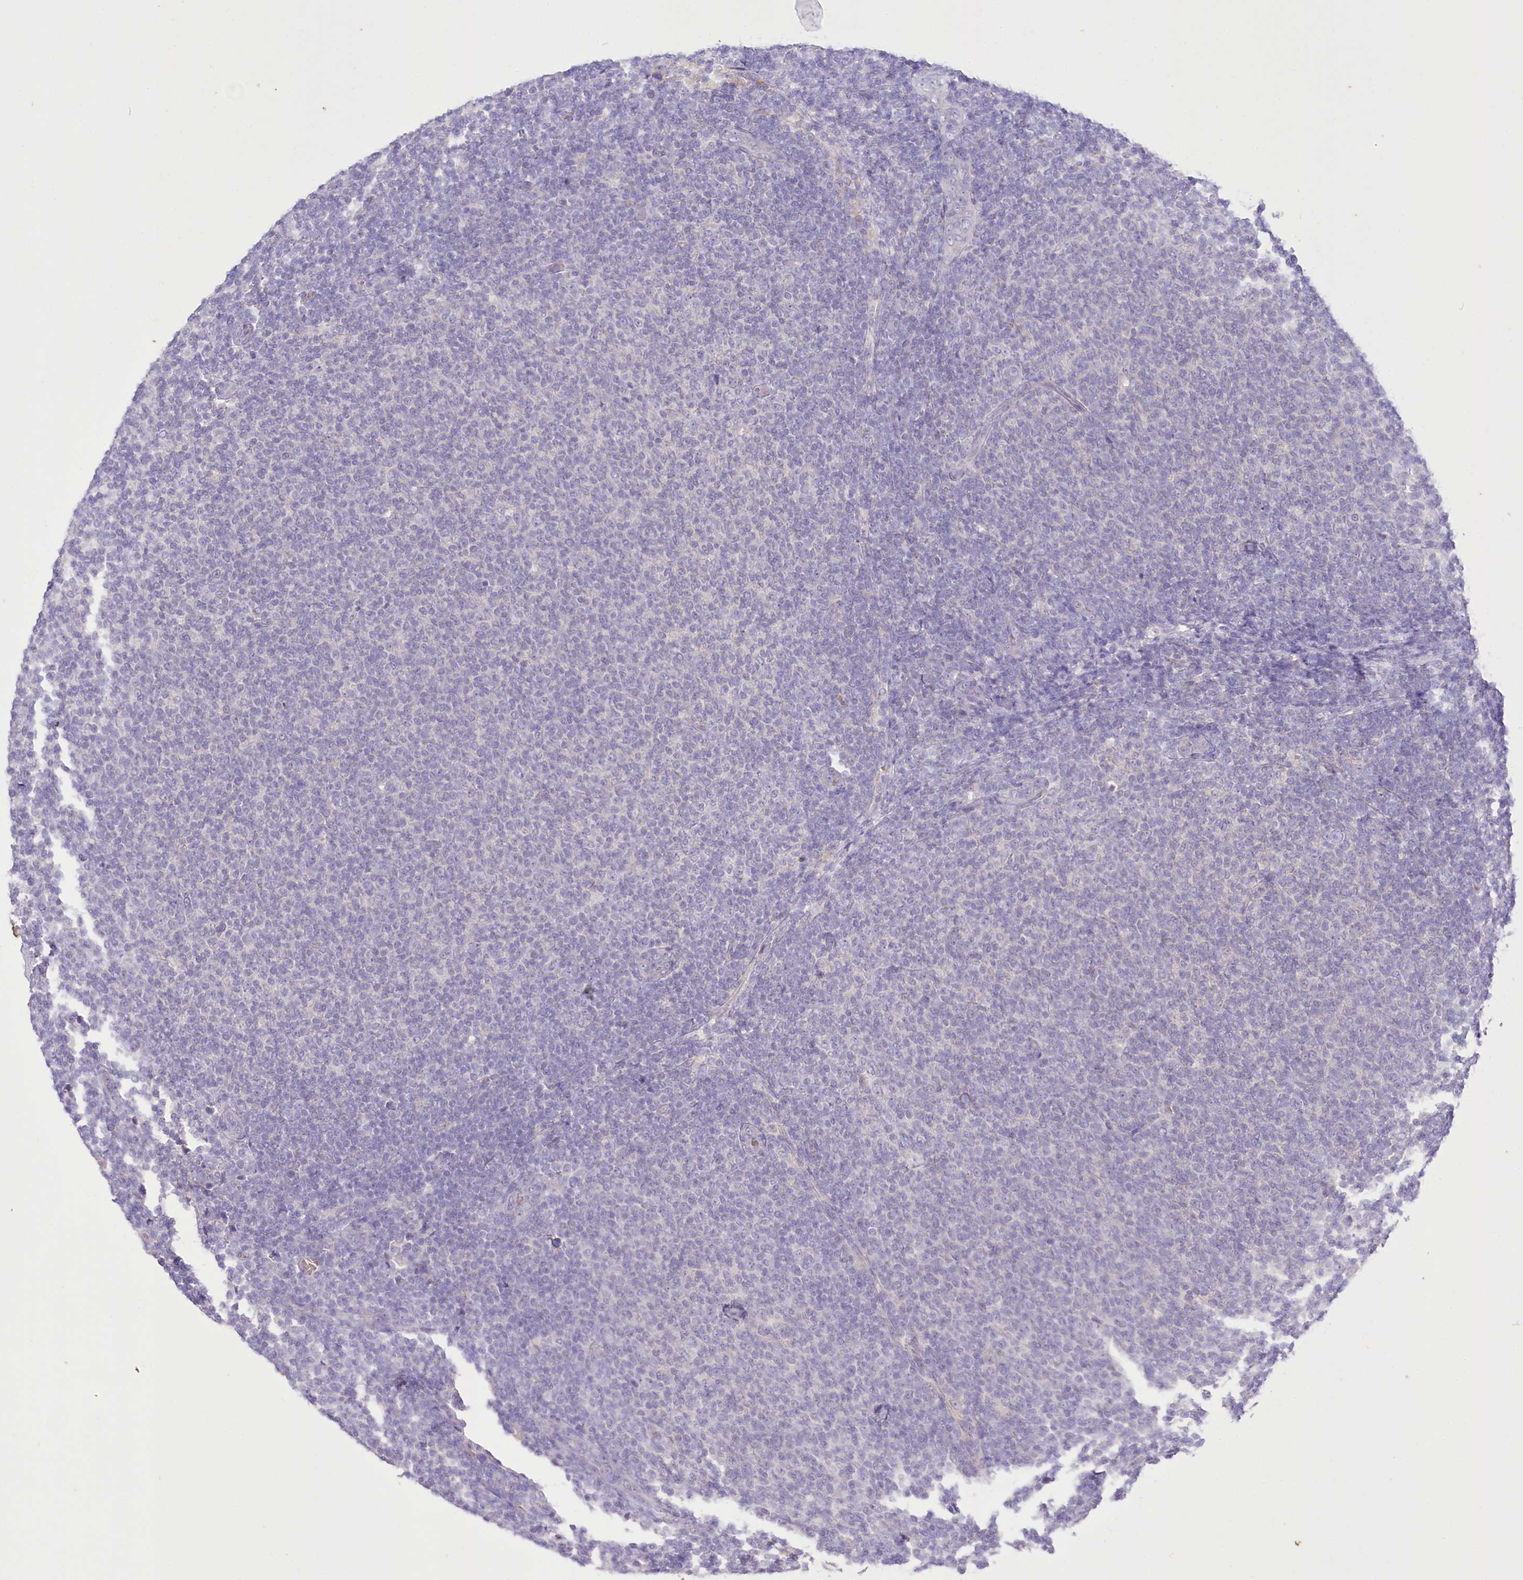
{"staining": {"intensity": "negative", "quantity": "none", "location": "none"}, "tissue": "lymphoma", "cell_type": "Tumor cells", "image_type": "cancer", "snomed": [{"axis": "morphology", "description": "Malignant lymphoma, non-Hodgkin's type, Low grade"}, {"axis": "topography", "description": "Lymph node"}], "caption": "IHC image of neoplastic tissue: human lymphoma stained with DAB (3,3'-diaminobenzidine) reveals no significant protein positivity in tumor cells.", "gene": "PRSS53", "patient": {"sex": "male", "age": 66}}